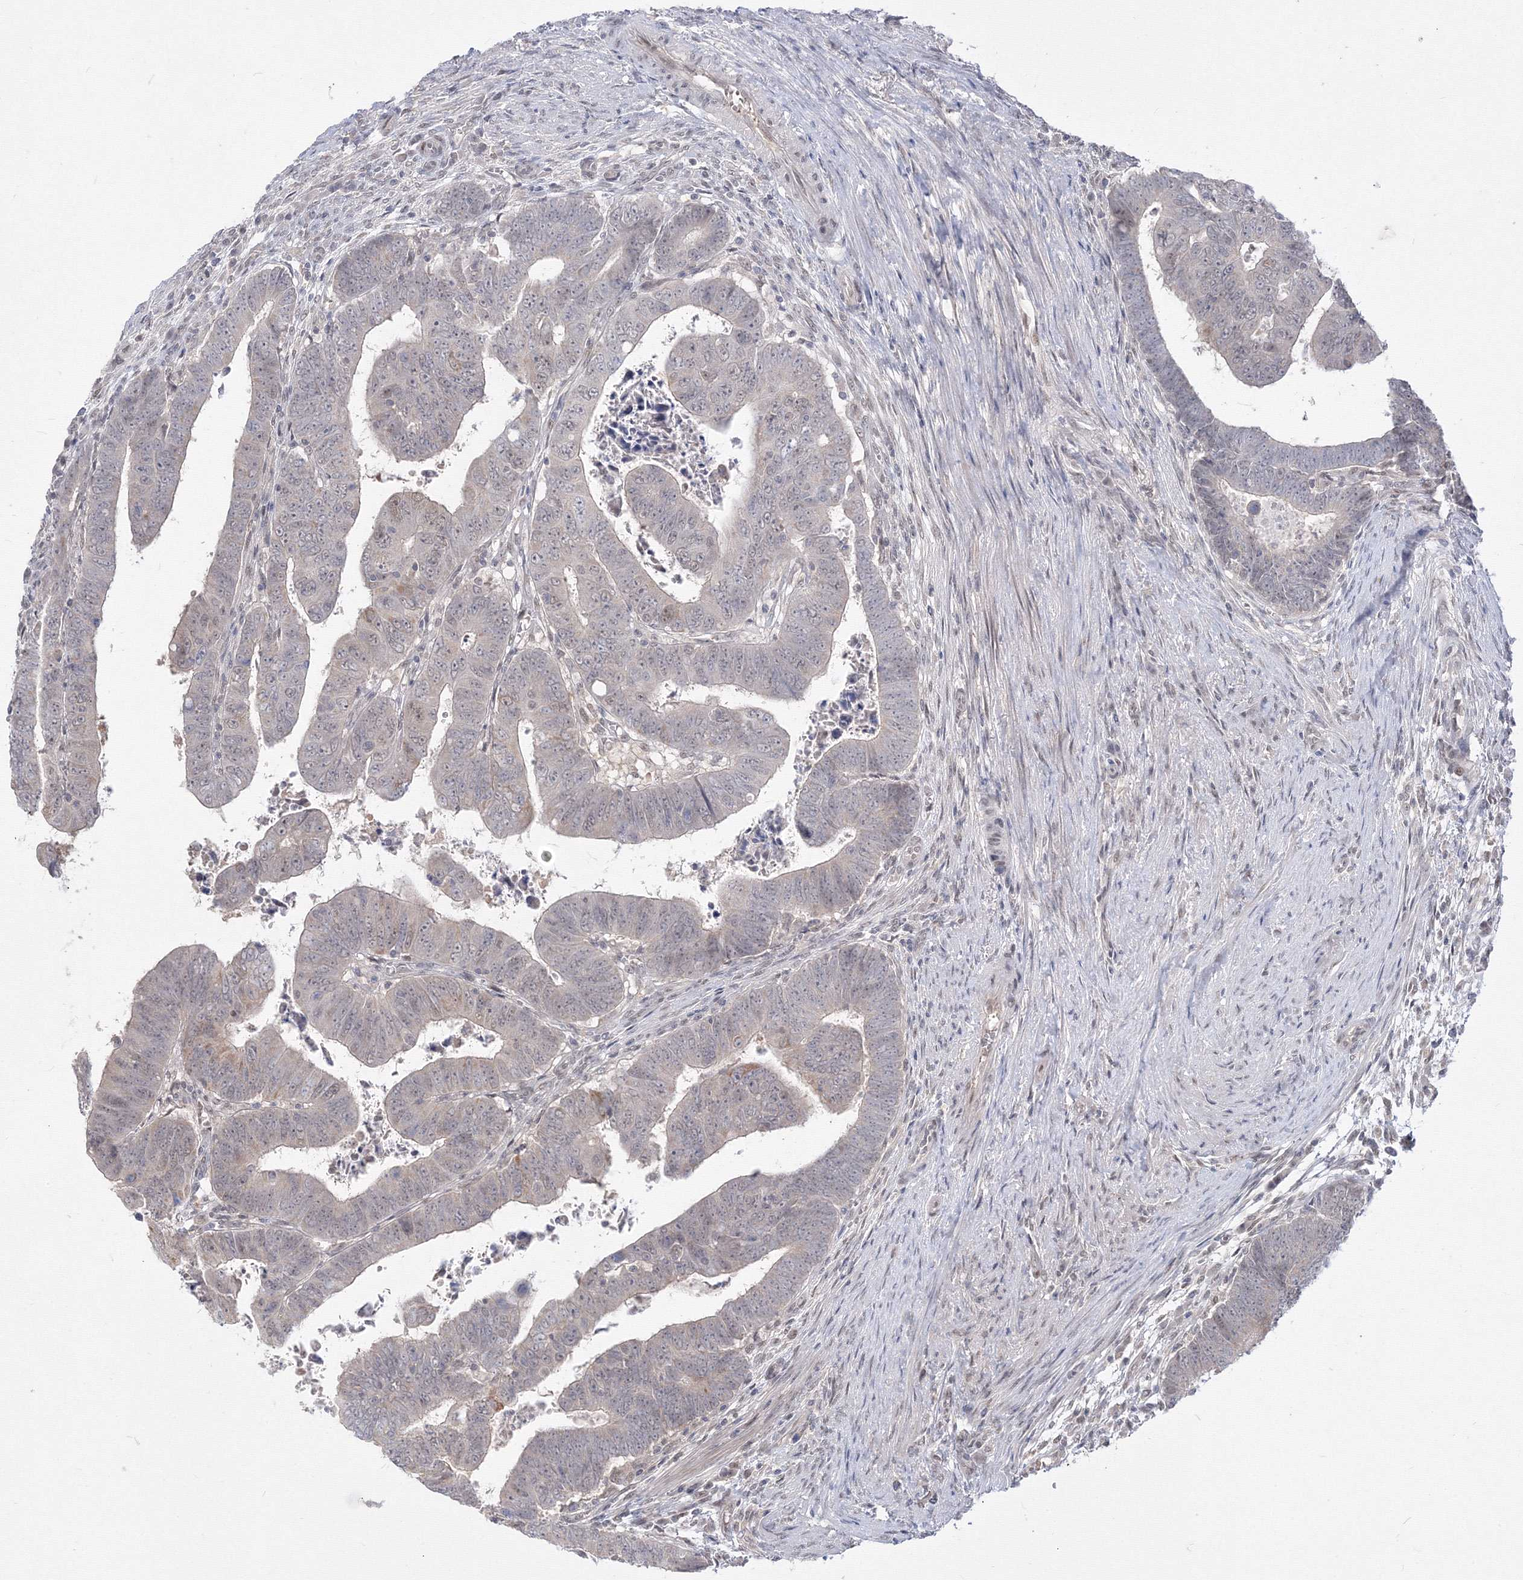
{"staining": {"intensity": "negative", "quantity": "none", "location": "none"}, "tissue": "colorectal cancer", "cell_type": "Tumor cells", "image_type": "cancer", "snomed": [{"axis": "morphology", "description": "Normal tissue, NOS"}, {"axis": "morphology", "description": "Adenocarcinoma, NOS"}, {"axis": "topography", "description": "Rectum"}], "caption": "Tumor cells show no significant staining in colorectal cancer.", "gene": "COPS4", "patient": {"sex": "female", "age": 65}}